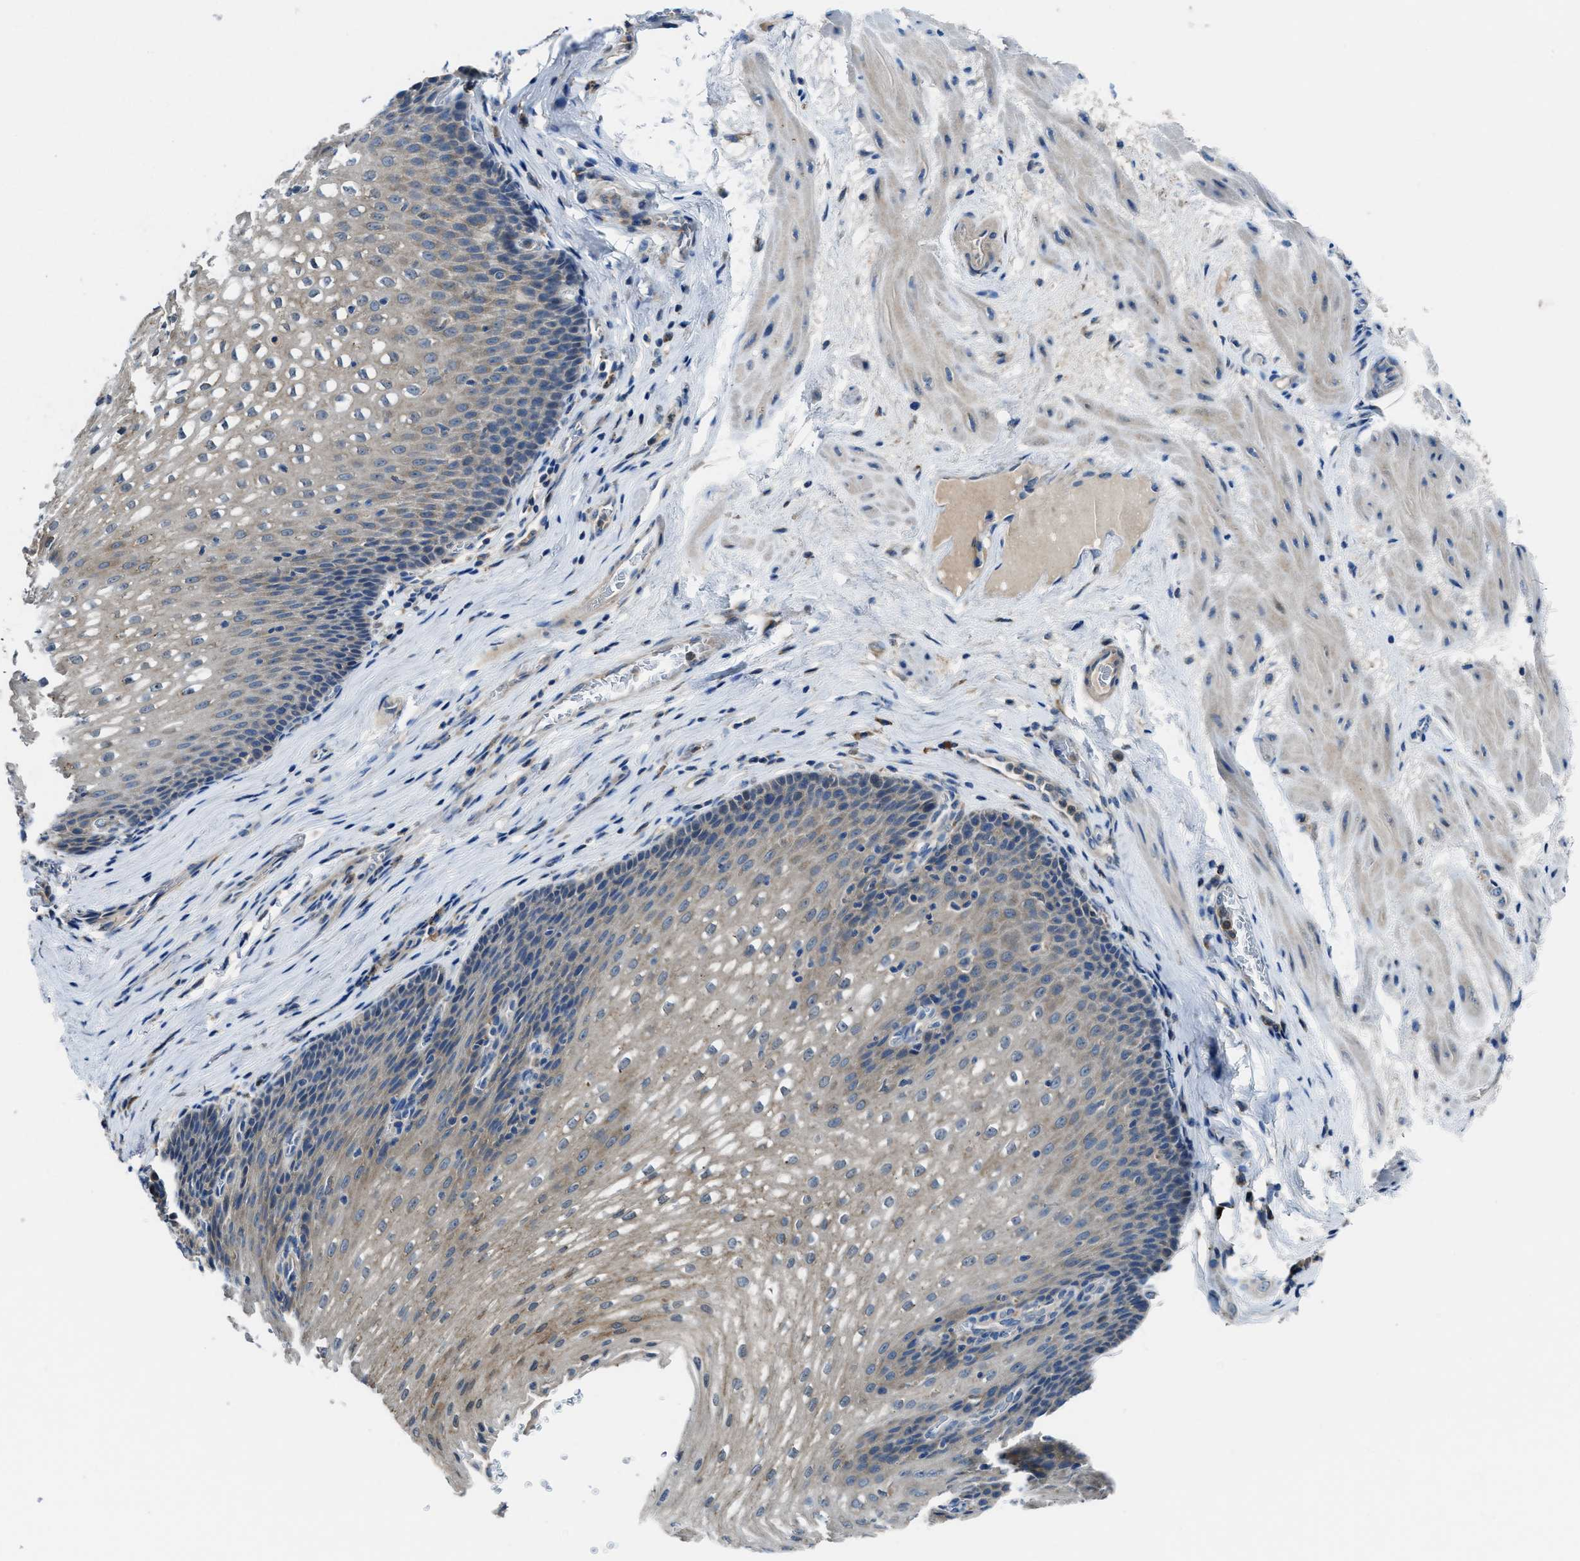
{"staining": {"intensity": "weak", "quantity": "<25%", "location": "cytoplasmic/membranous"}, "tissue": "esophagus", "cell_type": "Squamous epithelial cells", "image_type": "normal", "snomed": [{"axis": "morphology", "description": "Normal tissue, NOS"}, {"axis": "topography", "description": "Esophagus"}], "caption": "Photomicrograph shows no significant protein positivity in squamous epithelial cells of unremarkable esophagus.", "gene": "MAP3K20", "patient": {"sex": "male", "age": 48}}